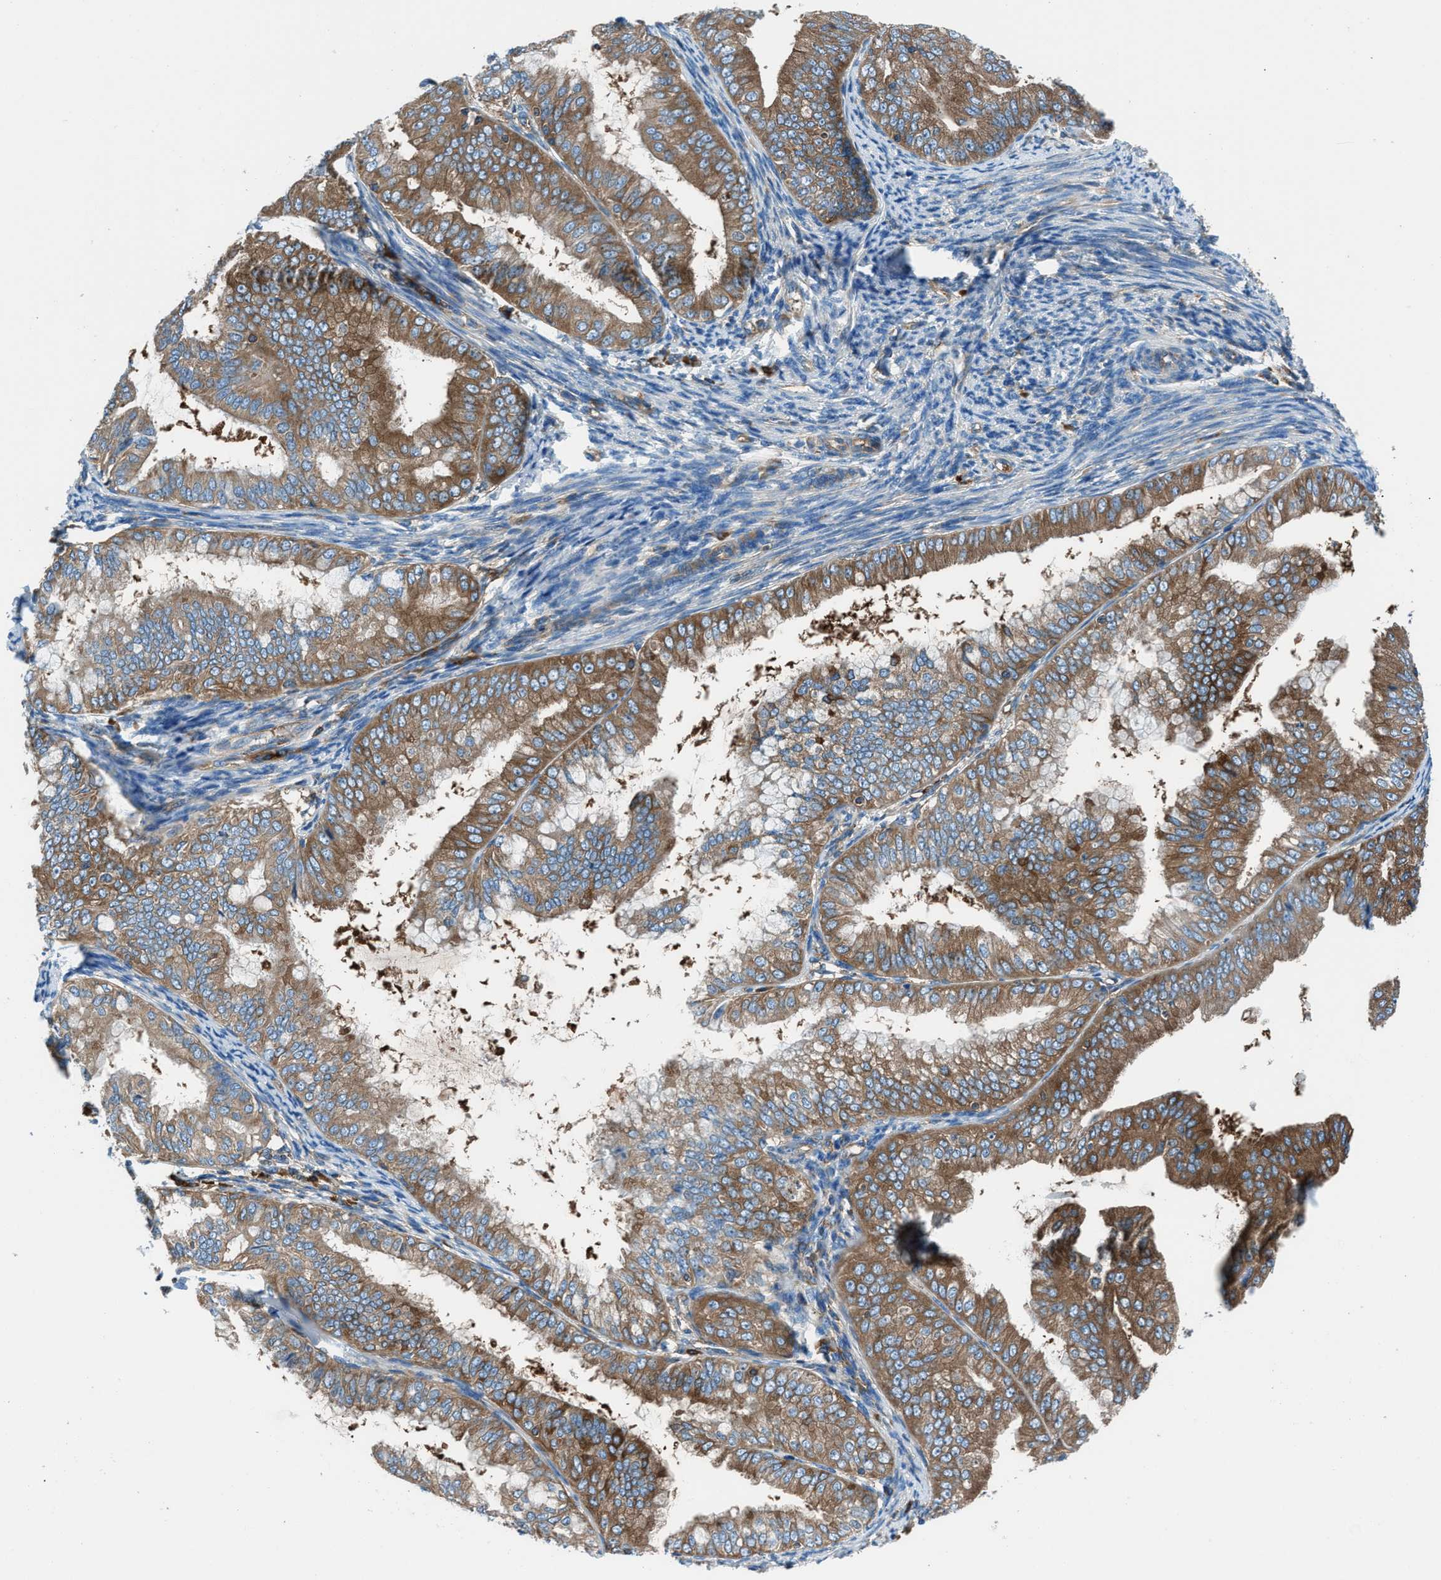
{"staining": {"intensity": "moderate", "quantity": ">75%", "location": "cytoplasmic/membranous"}, "tissue": "endometrial cancer", "cell_type": "Tumor cells", "image_type": "cancer", "snomed": [{"axis": "morphology", "description": "Adenocarcinoma, NOS"}, {"axis": "topography", "description": "Endometrium"}], "caption": "This is an image of immunohistochemistry (IHC) staining of adenocarcinoma (endometrial), which shows moderate positivity in the cytoplasmic/membranous of tumor cells.", "gene": "SARS1", "patient": {"sex": "female", "age": 63}}